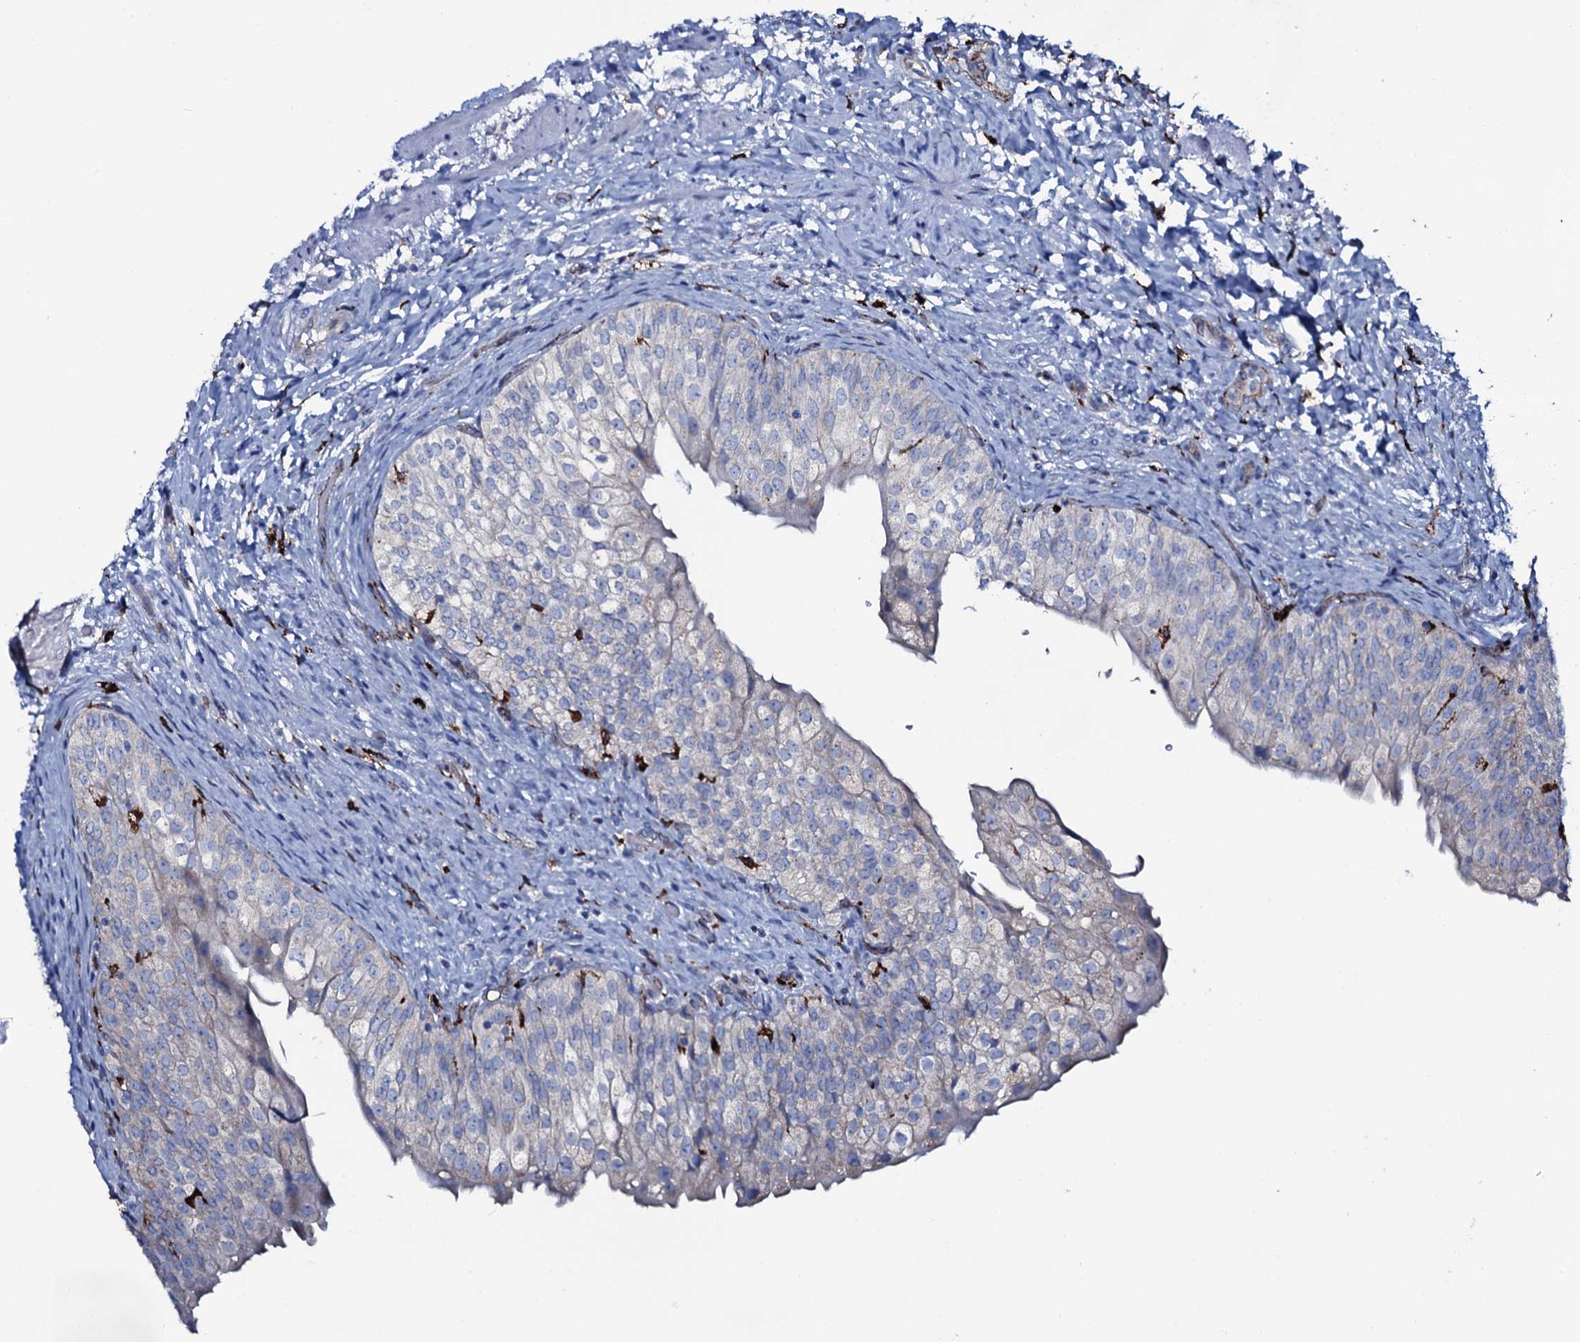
{"staining": {"intensity": "negative", "quantity": "none", "location": "none"}, "tissue": "urinary bladder", "cell_type": "Urothelial cells", "image_type": "normal", "snomed": [{"axis": "morphology", "description": "Normal tissue, NOS"}, {"axis": "topography", "description": "Urinary bladder"}], "caption": "An image of urinary bladder stained for a protein displays no brown staining in urothelial cells.", "gene": "OSBPL2", "patient": {"sex": "male", "age": 55}}